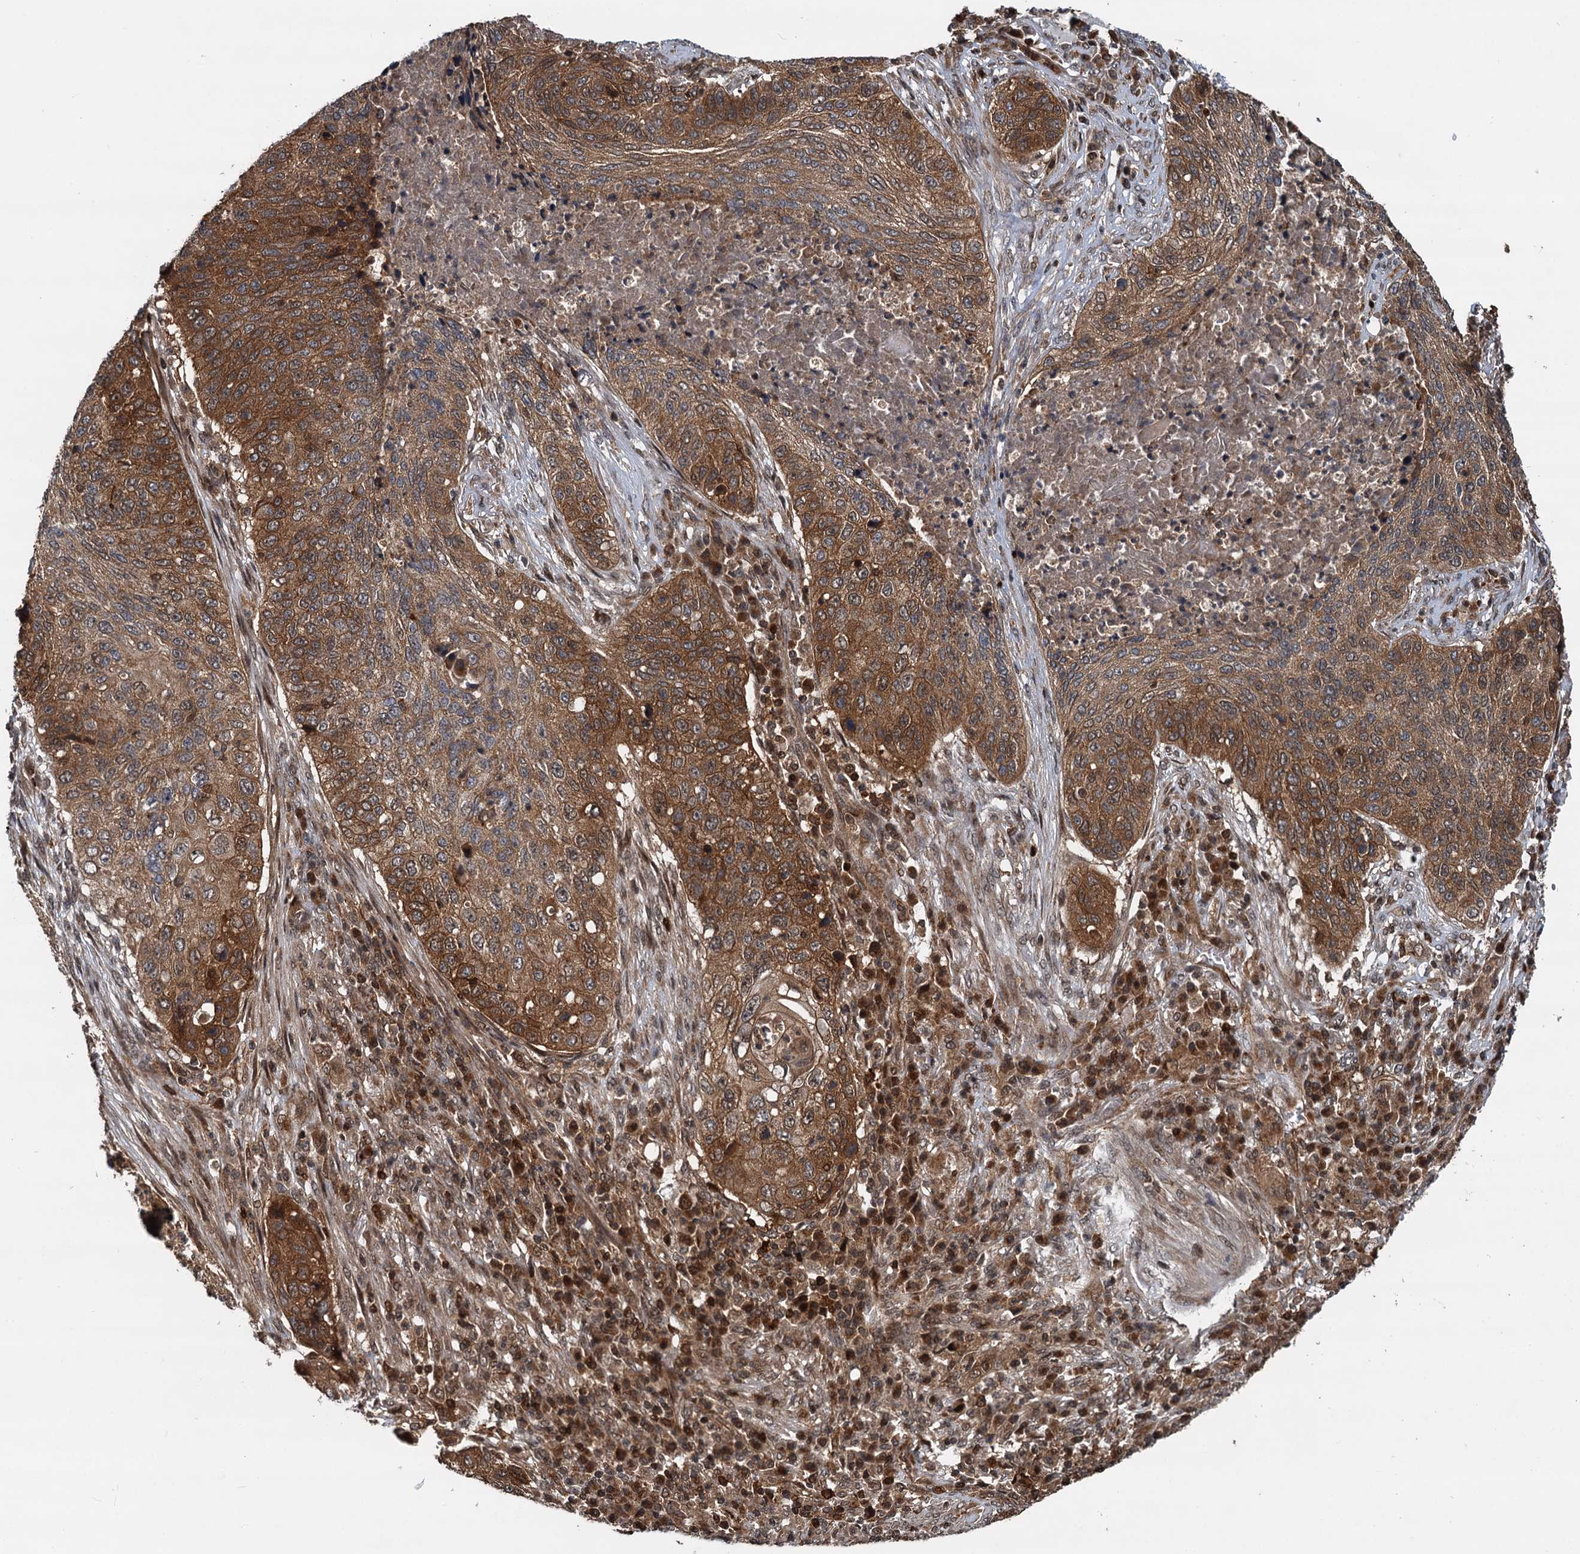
{"staining": {"intensity": "moderate", "quantity": ">75%", "location": "cytoplasmic/membranous"}, "tissue": "lung cancer", "cell_type": "Tumor cells", "image_type": "cancer", "snomed": [{"axis": "morphology", "description": "Squamous cell carcinoma, NOS"}, {"axis": "topography", "description": "Lung"}], "caption": "Immunohistochemical staining of squamous cell carcinoma (lung) shows medium levels of moderate cytoplasmic/membranous protein staining in approximately >75% of tumor cells.", "gene": "STUB1", "patient": {"sex": "female", "age": 63}}